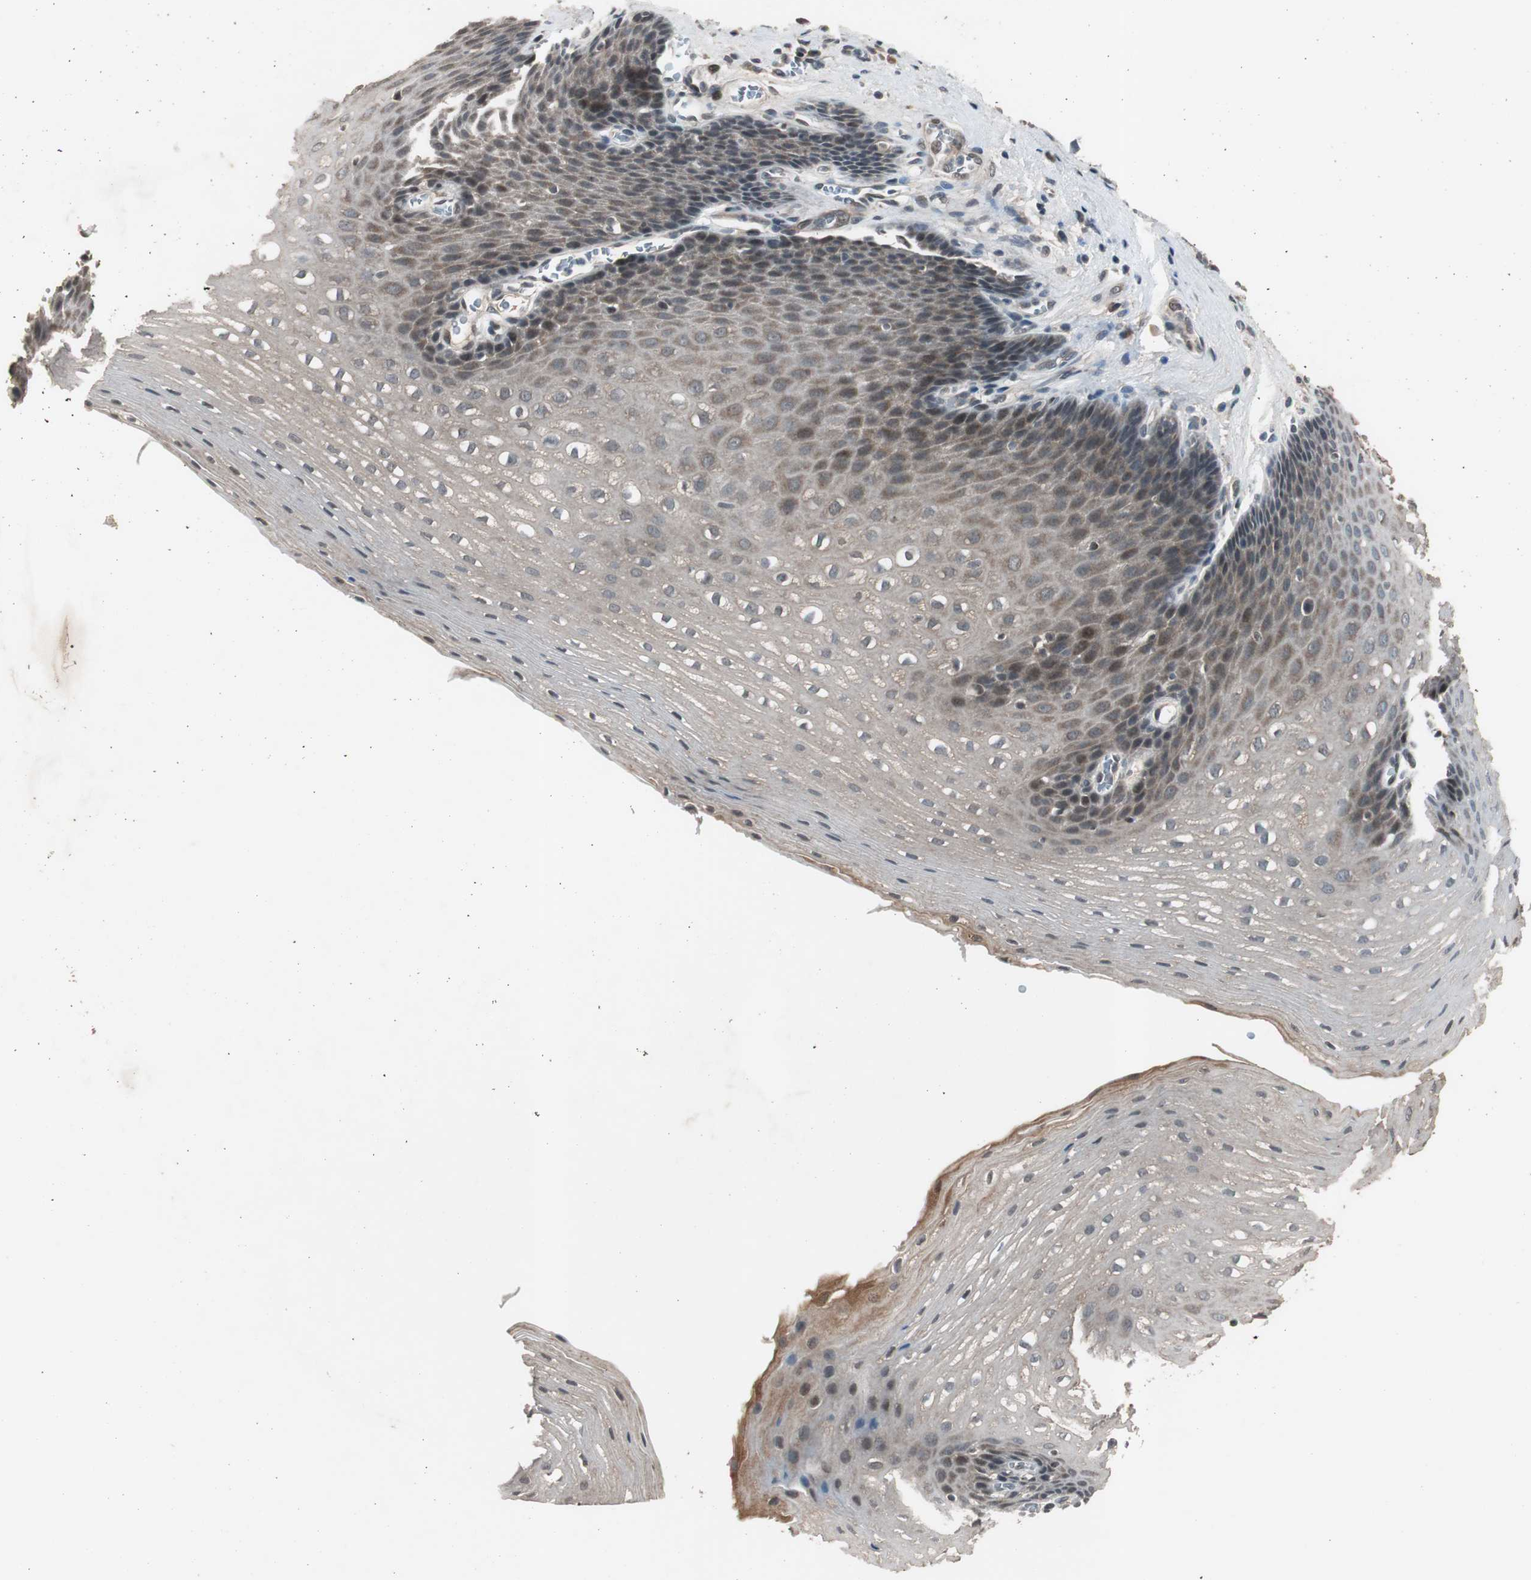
{"staining": {"intensity": "moderate", "quantity": "25%-75%", "location": "cytoplasmic/membranous,nuclear"}, "tissue": "esophagus", "cell_type": "Squamous epithelial cells", "image_type": "normal", "snomed": [{"axis": "morphology", "description": "Normal tissue, NOS"}, {"axis": "topography", "description": "Esophagus"}], "caption": "High-power microscopy captured an IHC photomicrograph of normal esophagus, revealing moderate cytoplasmic/membranous,nuclear positivity in about 25%-75% of squamous epithelial cells. (brown staining indicates protein expression, while blue staining denotes nuclei).", "gene": "BOLA1", "patient": {"sex": "male", "age": 48}}